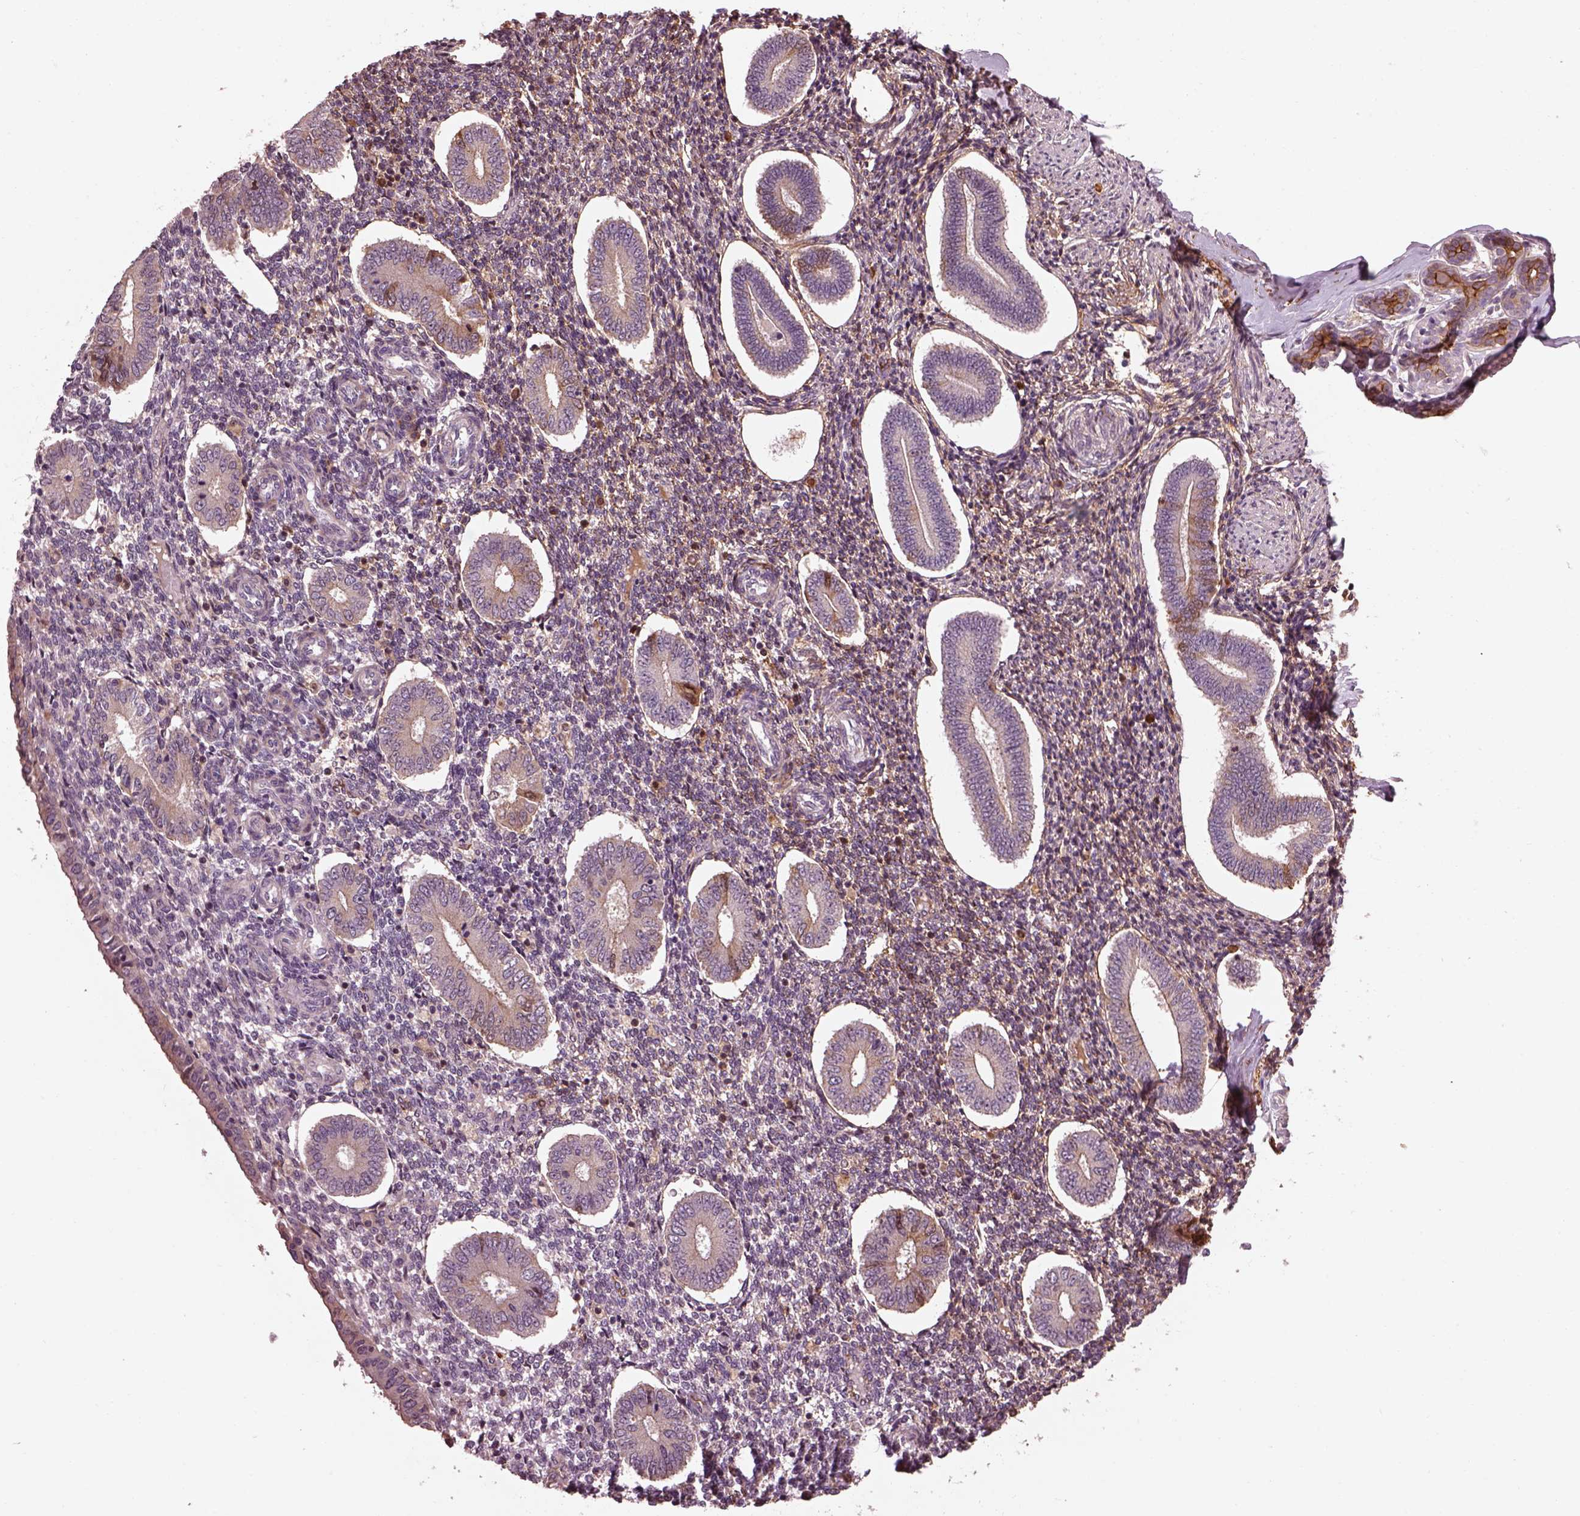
{"staining": {"intensity": "moderate", "quantity": "<25%", "location": "cytoplasmic/membranous"}, "tissue": "endometrium", "cell_type": "Cells in endometrial stroma", "image_type": "normal", "snomed": [{"axis": "morphology", "description": "Normal tissue, NOS"}, {"axis": "topography", "description": "Endometrium"}], "caption": "Immunohistochemistry (IHC) staining of unremarkable endometrium, which shows low levels of moderate cytoplasmic/membranous expression in approximately <25% of cells in endometrial stroma indicating moderate cytoplasmic/membranous protein expression. The staining was performed using DAB (3,3'-diaminobenzidine) (brown) for protein detection and nuclei were counterstained in hematoxylin (blue).", "gene": "EFEMP1", "patient": {"sex": "female", "age": 40}}